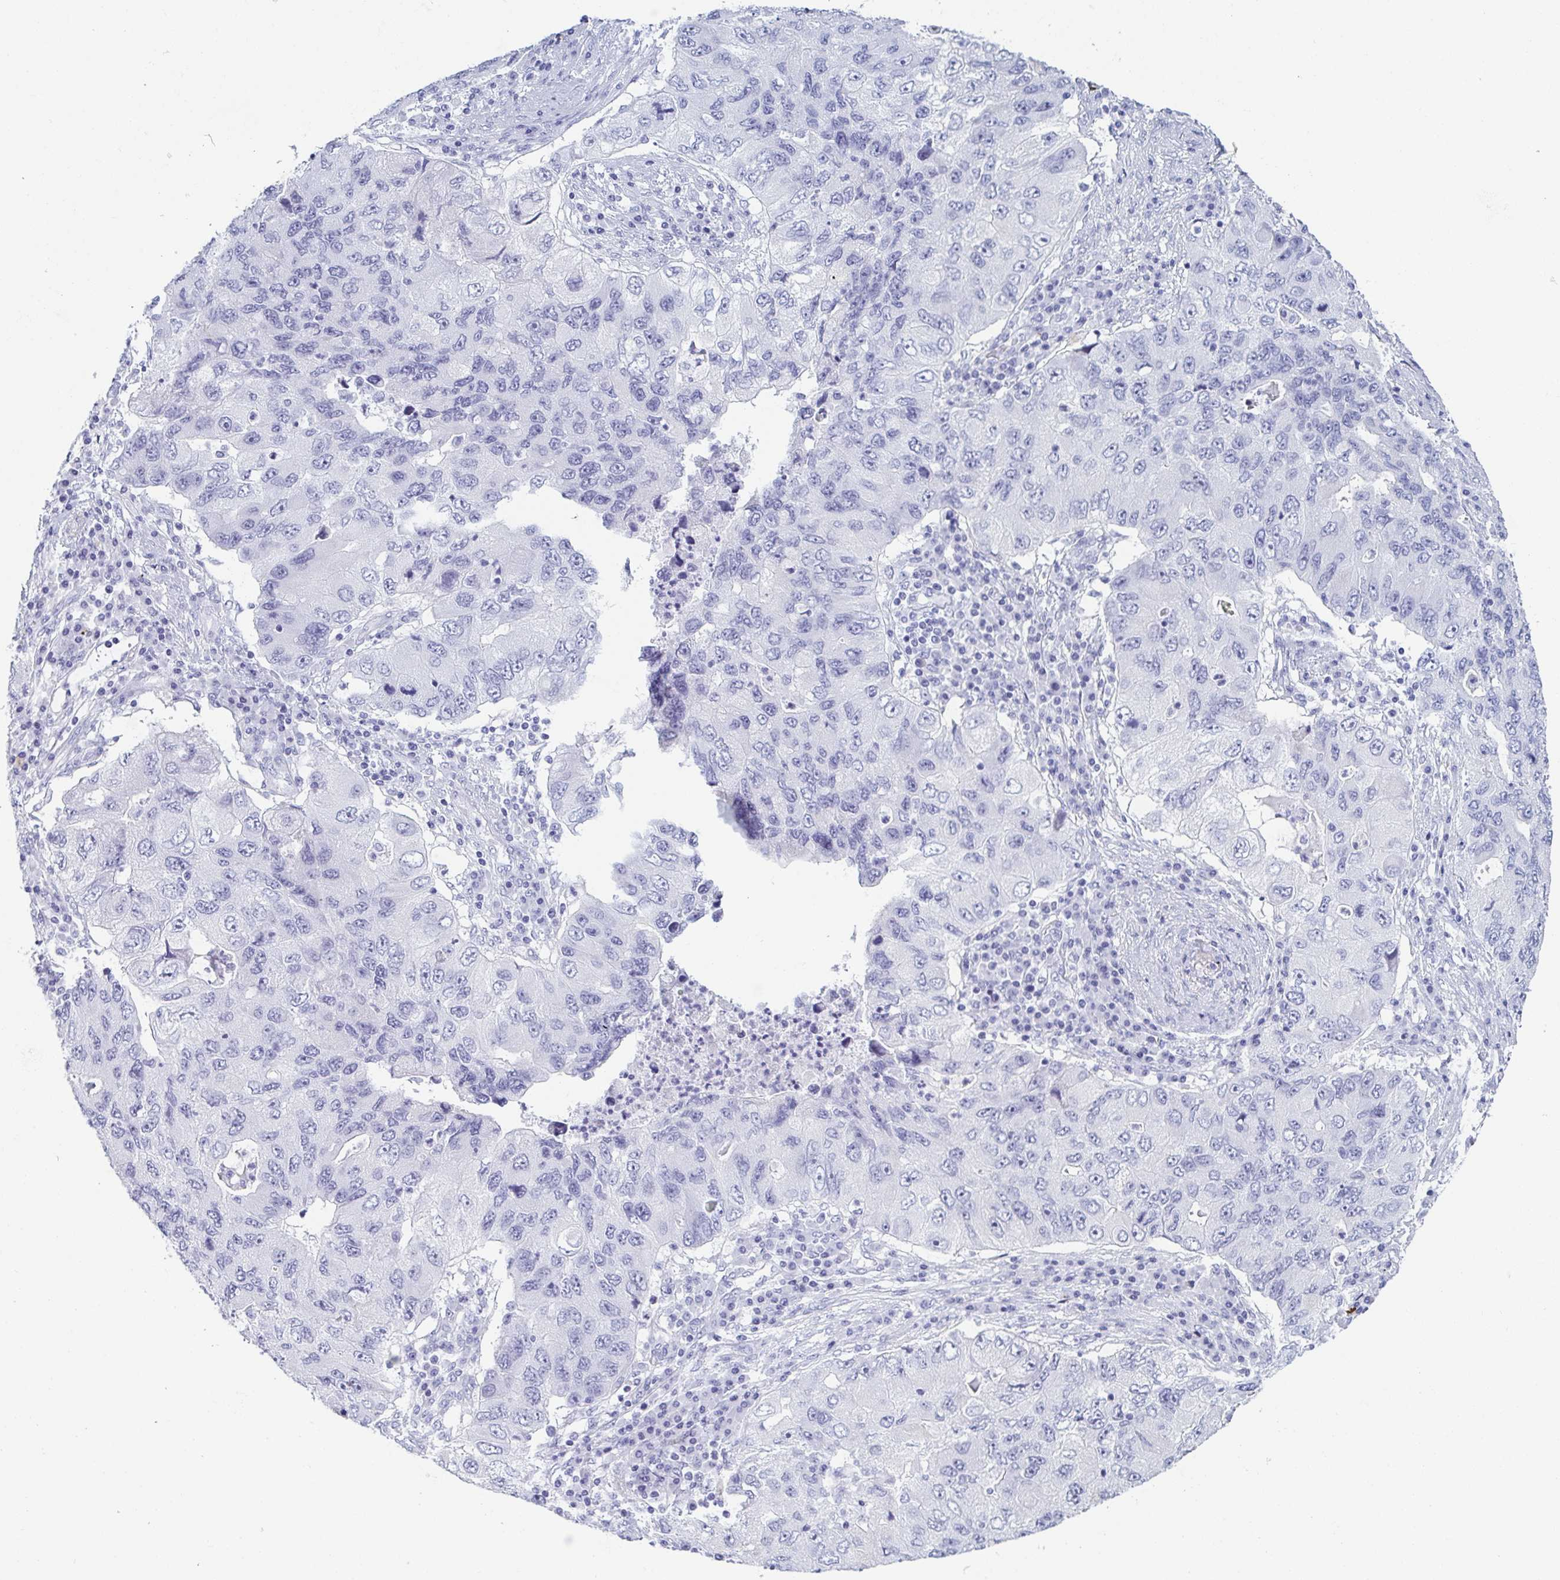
{"staining": {"intensity": "negative", "quantity": "none", "location": "none"}, "tissue": "lung cancer", "cell_type": "Tumor cells", "image_type": "cancer", "snomed": [{"axis": "morphology", "description": "Adenocarcinoma, NOS"}, {"axis": "morphology", "description": "Adenocarcinoma, metastatic, NOS"}, {"axis": "topography", "description": "Lymph node"}, {"axis": "topography", "description": "Lung"}], "caption": "An immunohistochemistry micrograph of lung cancer (adenocarcinoma) is shown. There is no staining in tumor cells of lung cancer (adenocarcinoma). Nuclei are stained in blue.", "gene": "ZG16B", "patient": {"sex": "female", "age": 54}}